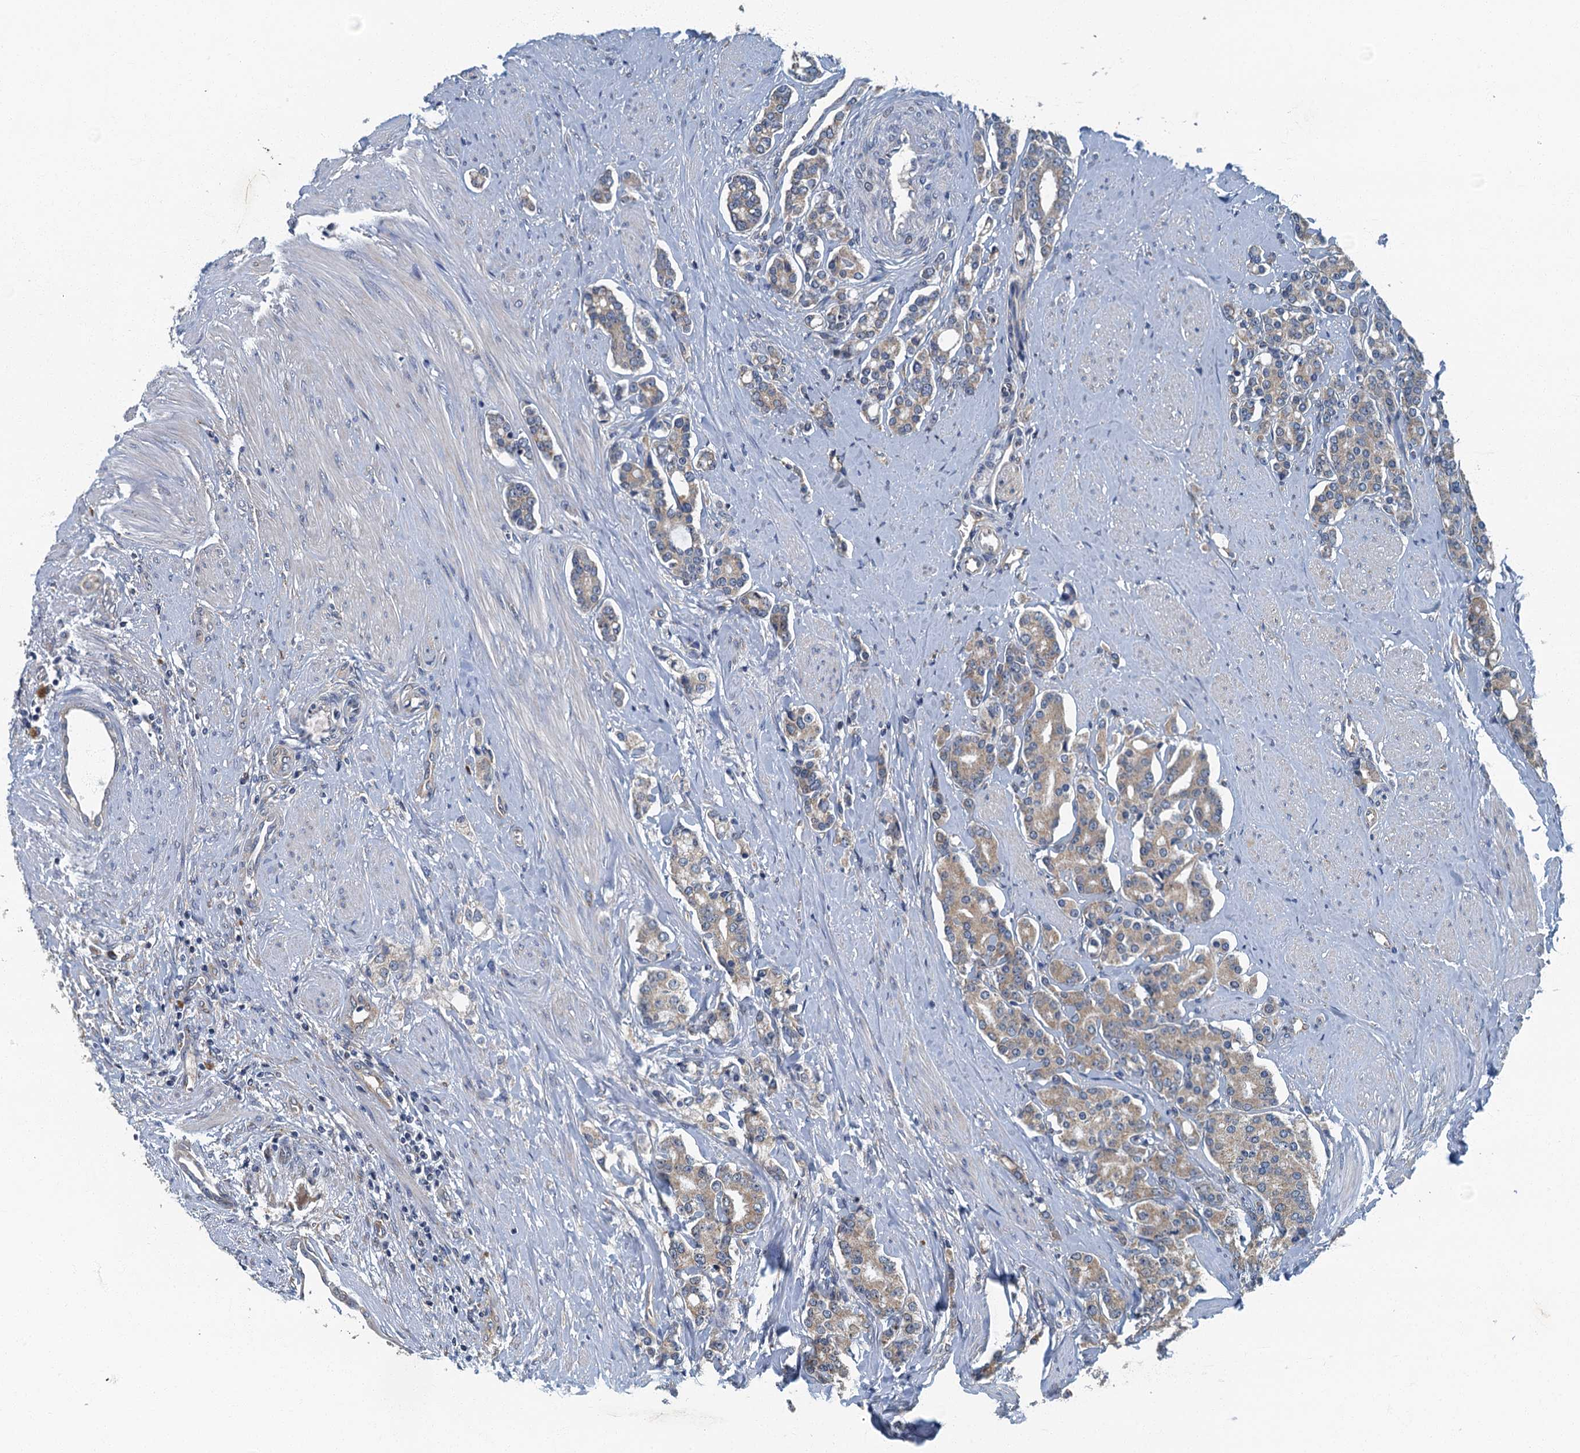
{"staining": {"intensity": "weak", "quantity": ">75%", "location": "cytoplasmic/membranous"}, "tissue": "prostate cancer", "cell_type": "Tumor cells", "image_type": "cancer", "snomed": [{"axis": "morphology", "description": "Adenocarcinoma, High grade"}, {"axis": "topography", "description": "Prostate"}], "caption": "Immunohistochemistry (IHC) histopathology image of human prostate high-grade adenocarcinoma stained for a protein (brown), which shows low levels of weak cytoplasmic/membranous expression in about >75% of tumor cells.", "gene": "DDX49", "patient": {"sex": "male", "age": 62}}